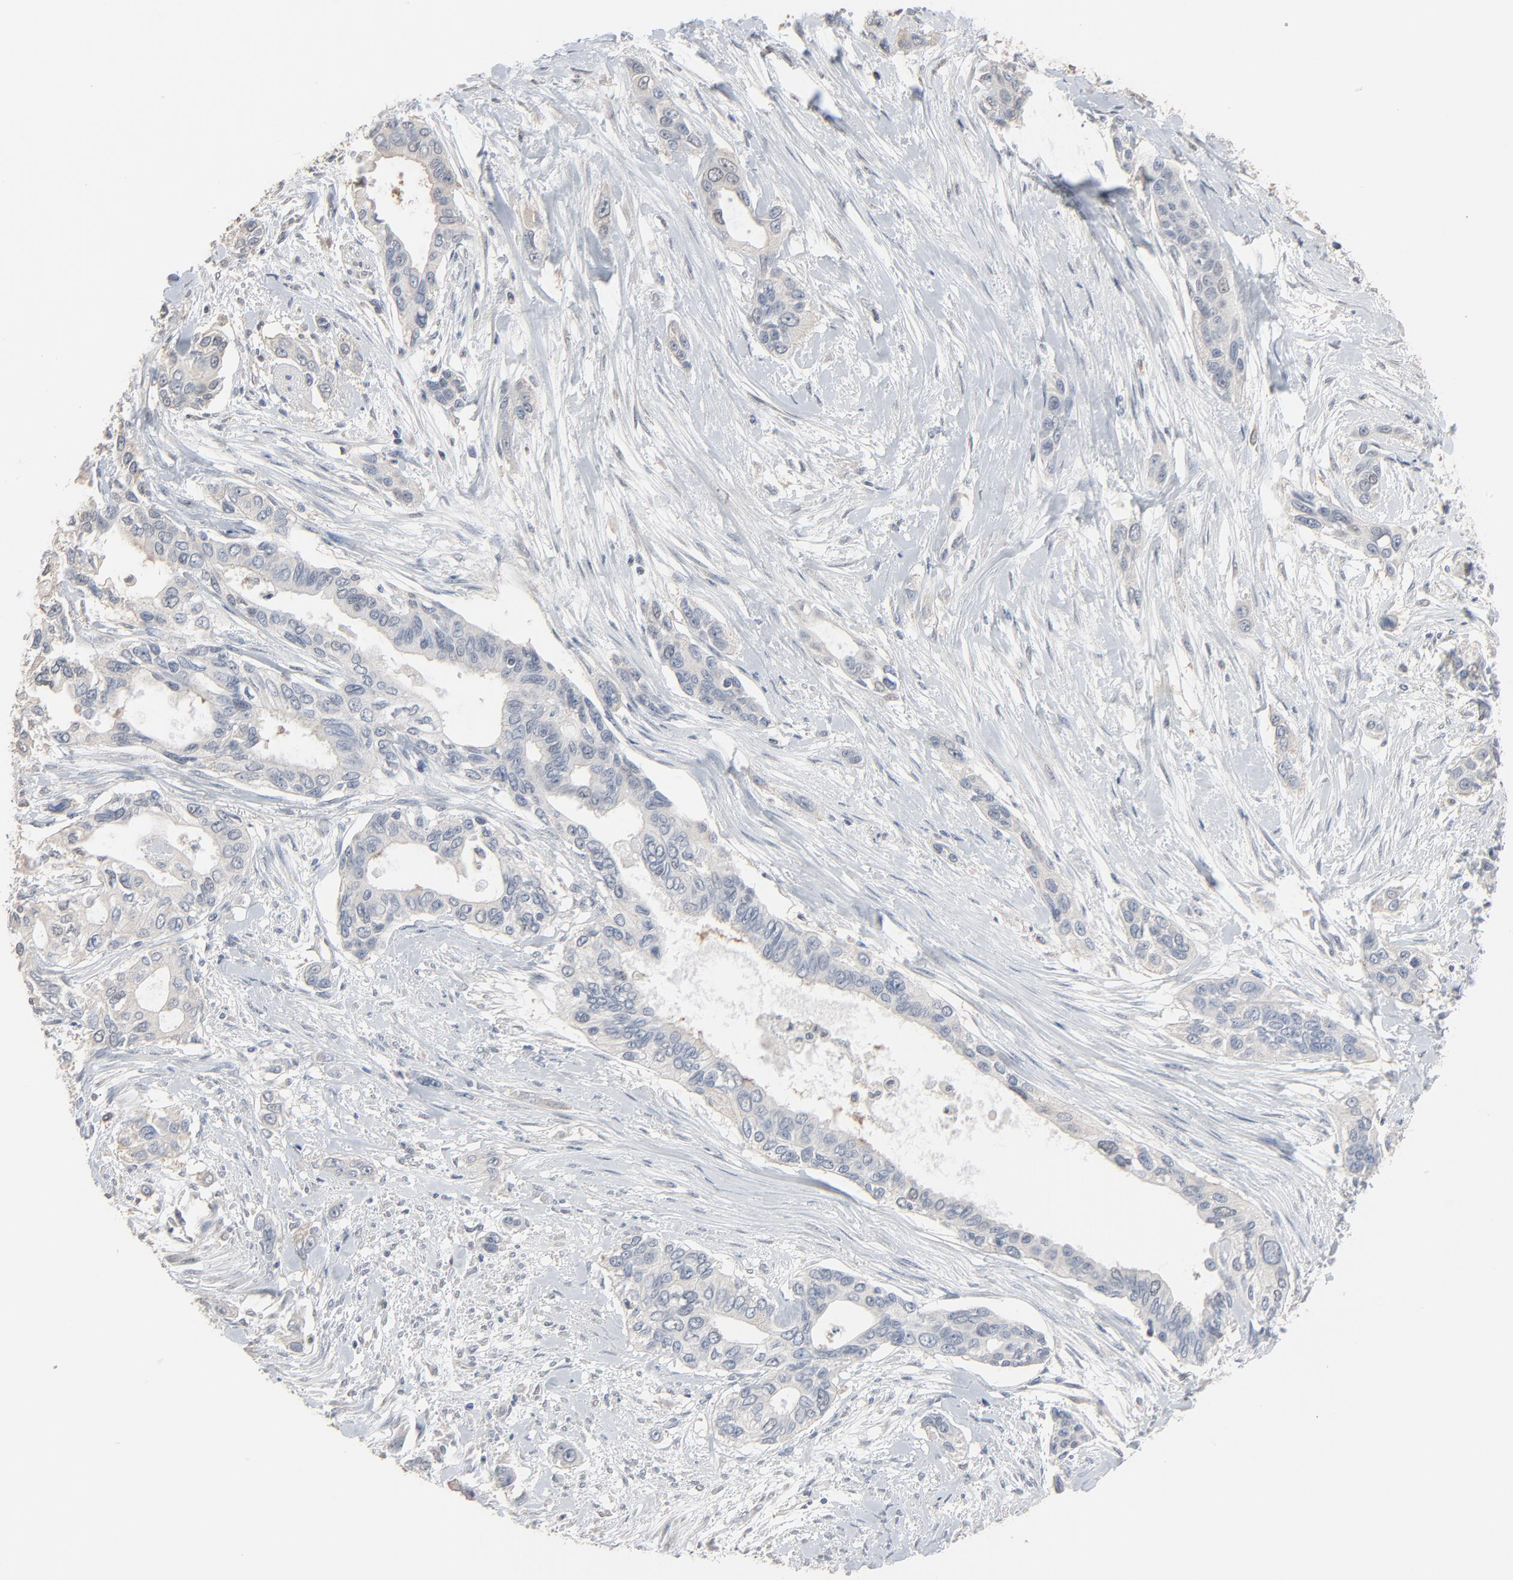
{"staining": {"intensity": "weak", "quantity": "25%-75%", "location": "cytoplasmic/membranous"}, "tissue": "pancreatic cancer", "cell_type": "Tumor cells", "image_type": "cancer", "snomed": [{"axis": "morphology", "description": "Adenocarcinoma, NOS"}, {"axis": "topography", "description": "Pancreas"}], "caption": "Tumor cells display low levels of weak cytoplasmic/membranous staining in about 25%-75% of cells in pancreatic adenocarcinoma.", "gene": "CCT5", "patient": {"sex": "female", "age": 60}}